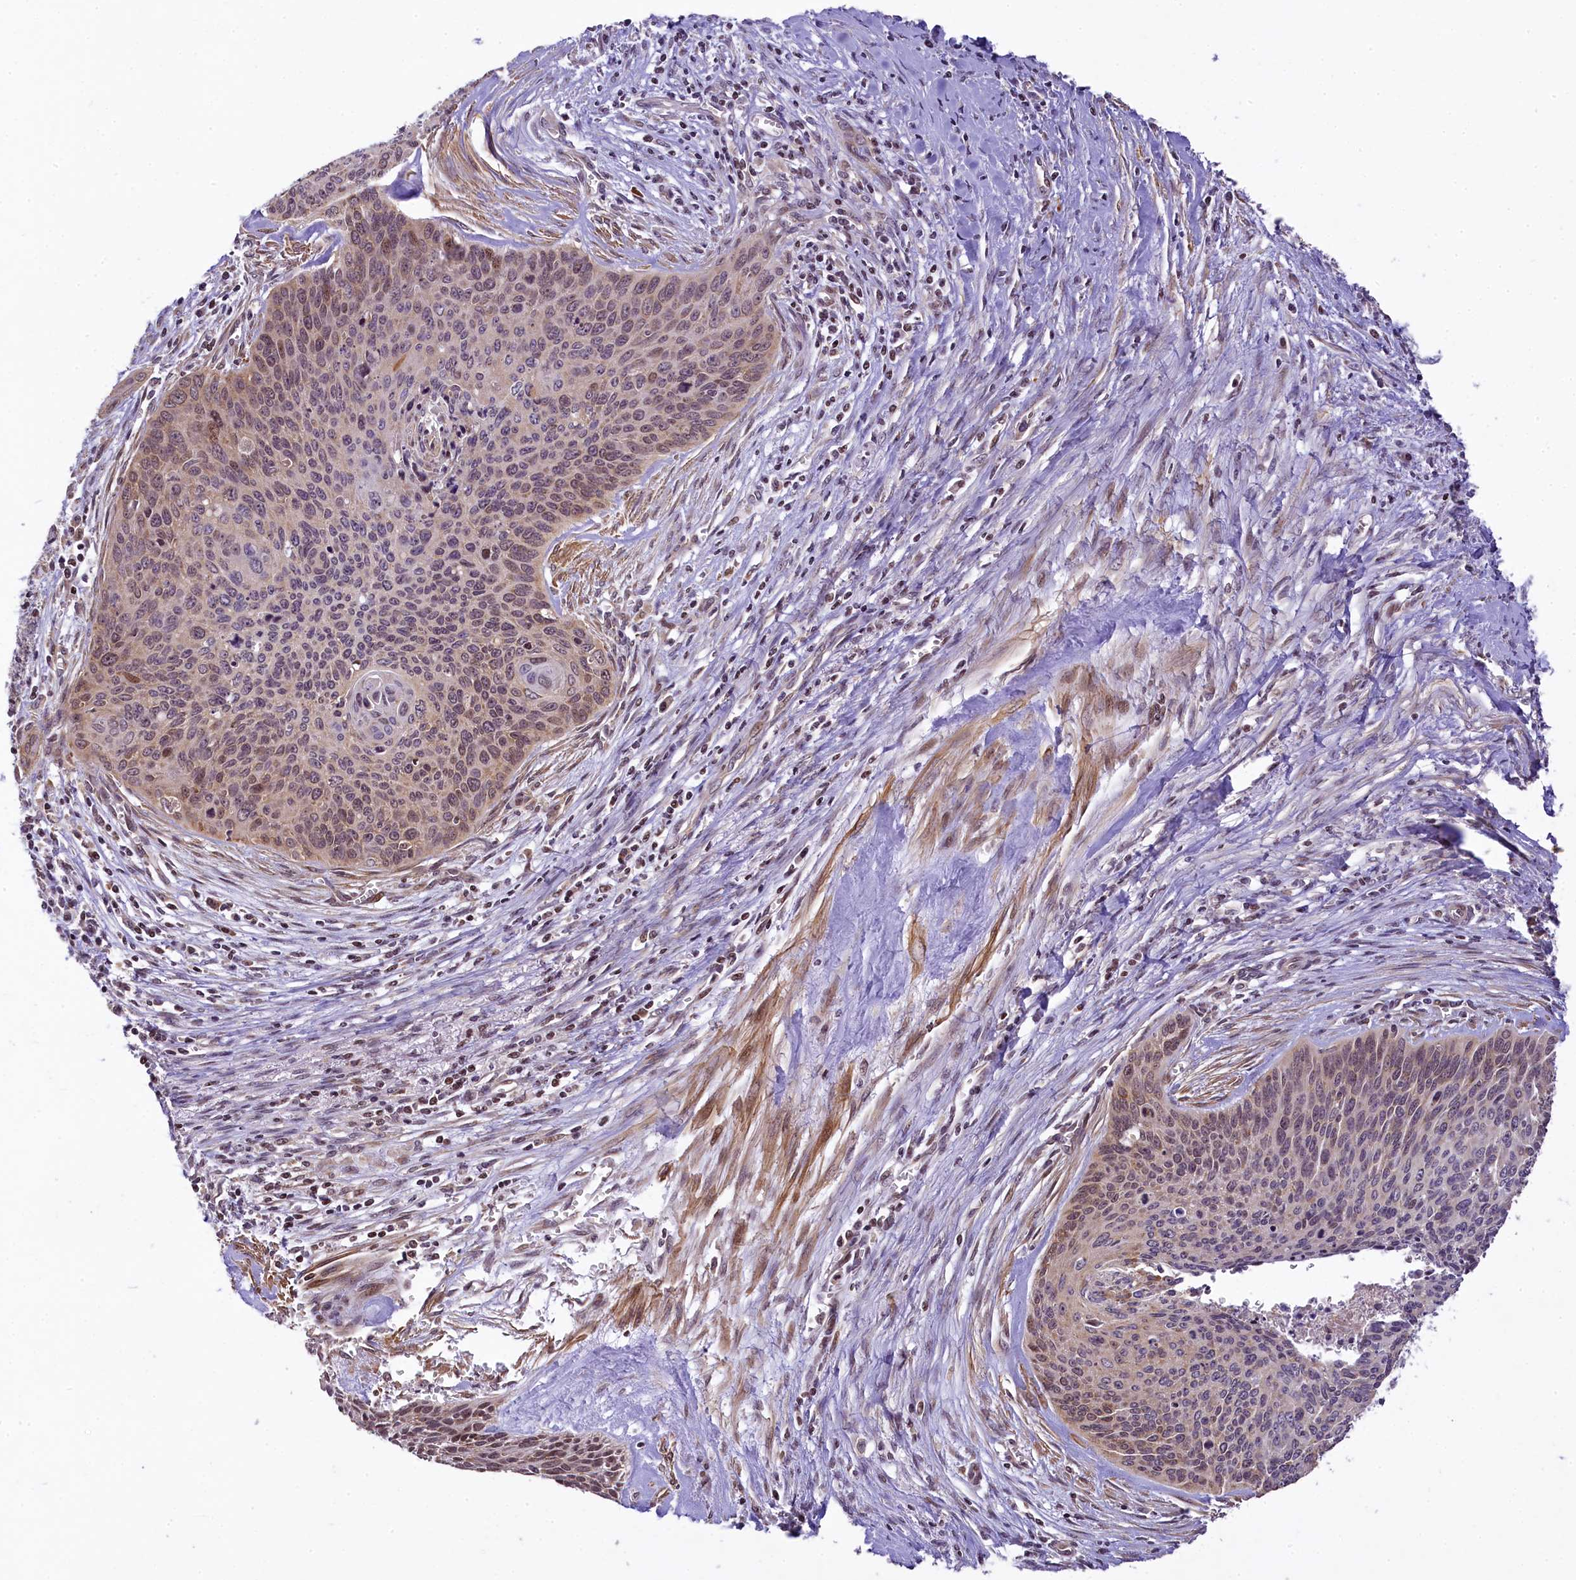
{"staining": {"intensity": "weak", "quantity": "<25%", "location": "cytoplasmic/membranous,nuclear"}, "tissue": "cervical cancer", "cell_type": "Tumor cells", "image_type": "cancer", "snomed": [{"axis": "morphology", "description": "Squamous cell carcinoma, NOS"}, {"axis": "topography", "description": "Cervix"}], "caption": "Immunohistochemistry (IHC) photomicrograph of cervical cancer (squamous cell carcinoma) stained for a protein (brown), which reveals no staining in tumor cells.", "gene": "RBBP8", "patient": {"sex": "female", "age": 55}}